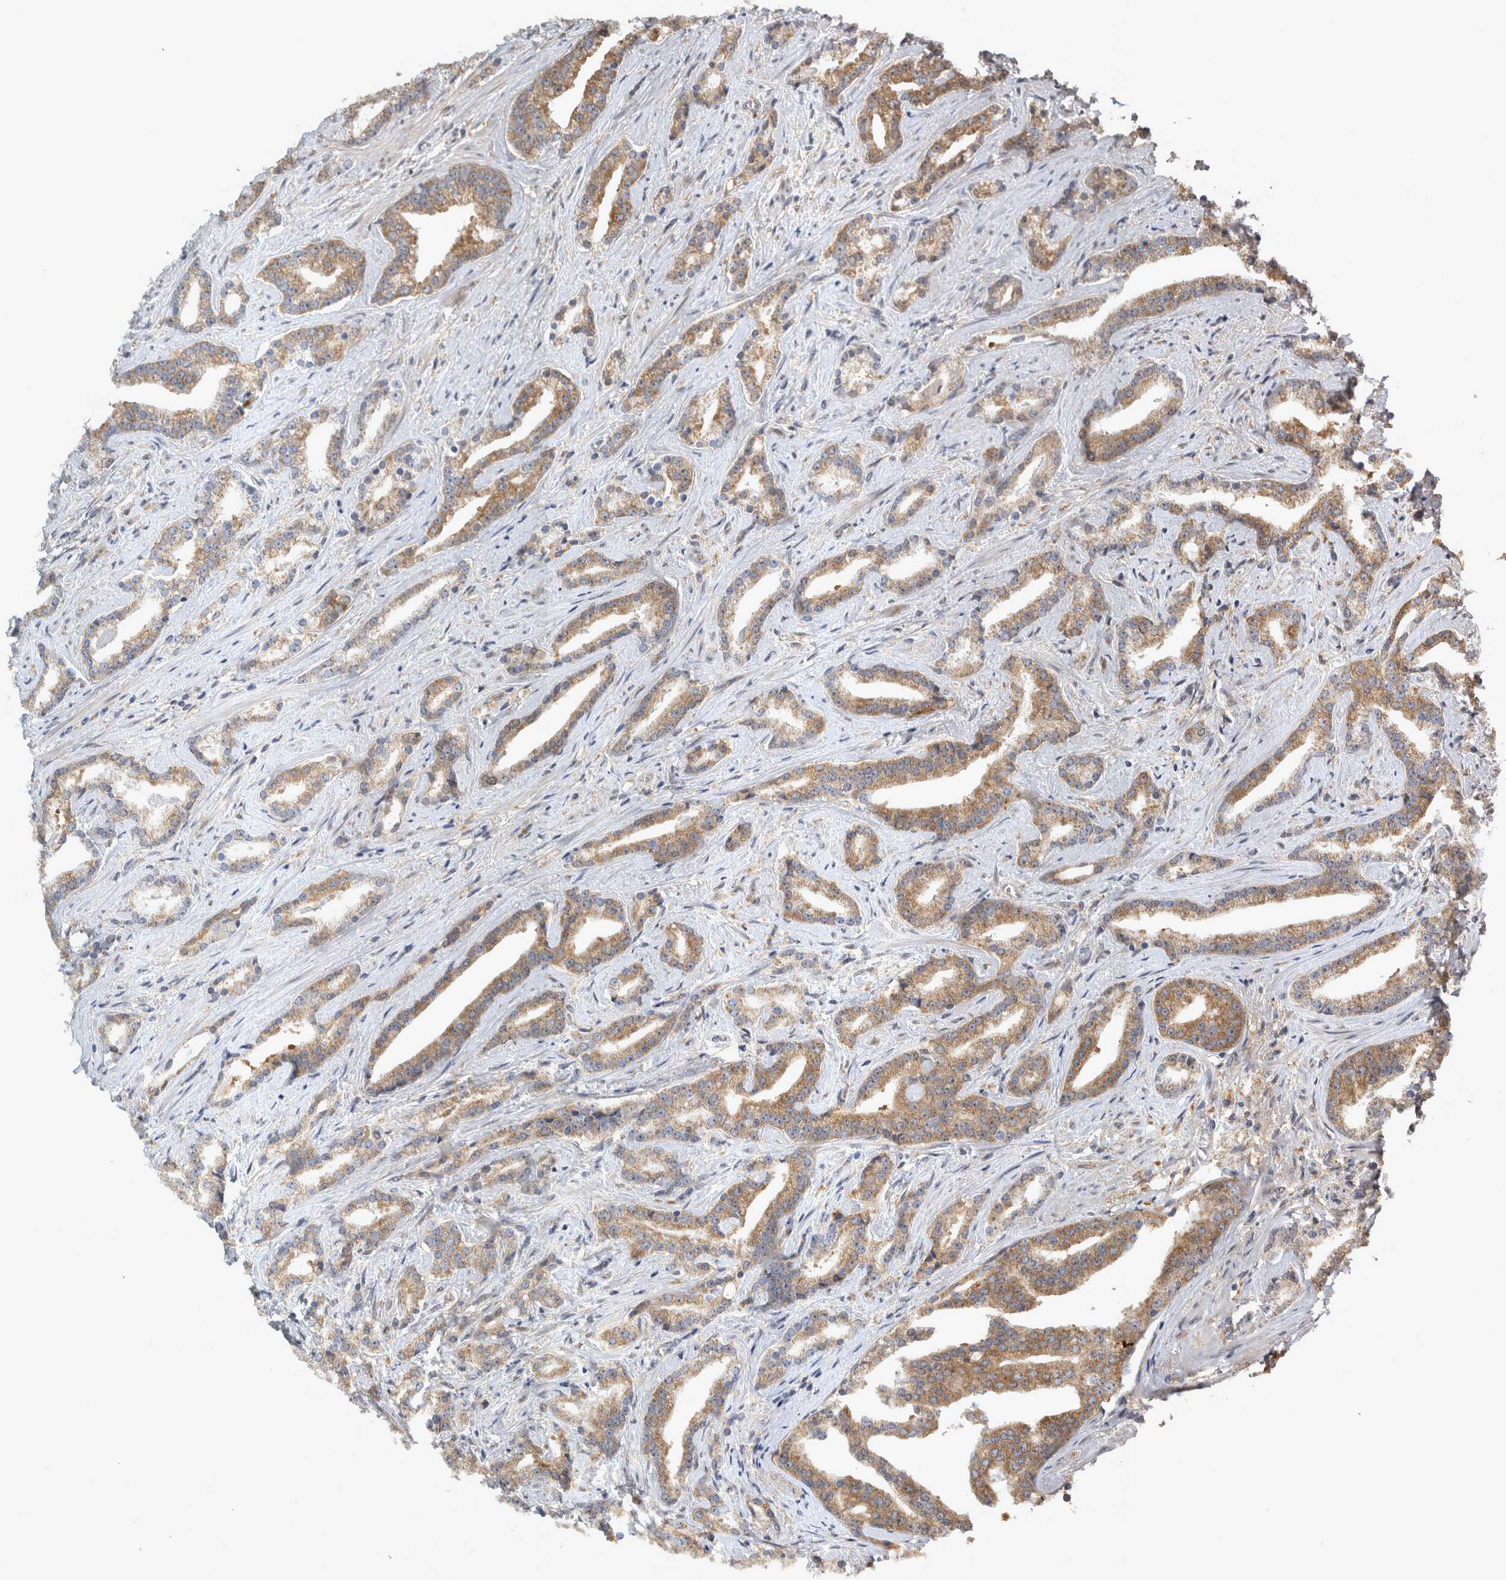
{"staining": {"intensity": "moderate", "quantity": ">75%", "location": "cytoplasmic/membranous"}, "tissue": "prostate cancer", "cell_type": "Tumor cells", "image_type": "cancer", "snomed": [{"axis": "morphology", "description": "Adenocarcinoma, Low grade"}, {"axis": "topography", "description": "Prostate"}], "caption": "Protein expression analysis of low-grade adenocarcinoma (prostate) exhibits moderate cytoplasmic/membranous positivity in about >75% of tumor cells.", "gene": "TRMT61B", "patient": {"sex": "male", "age": 67}}